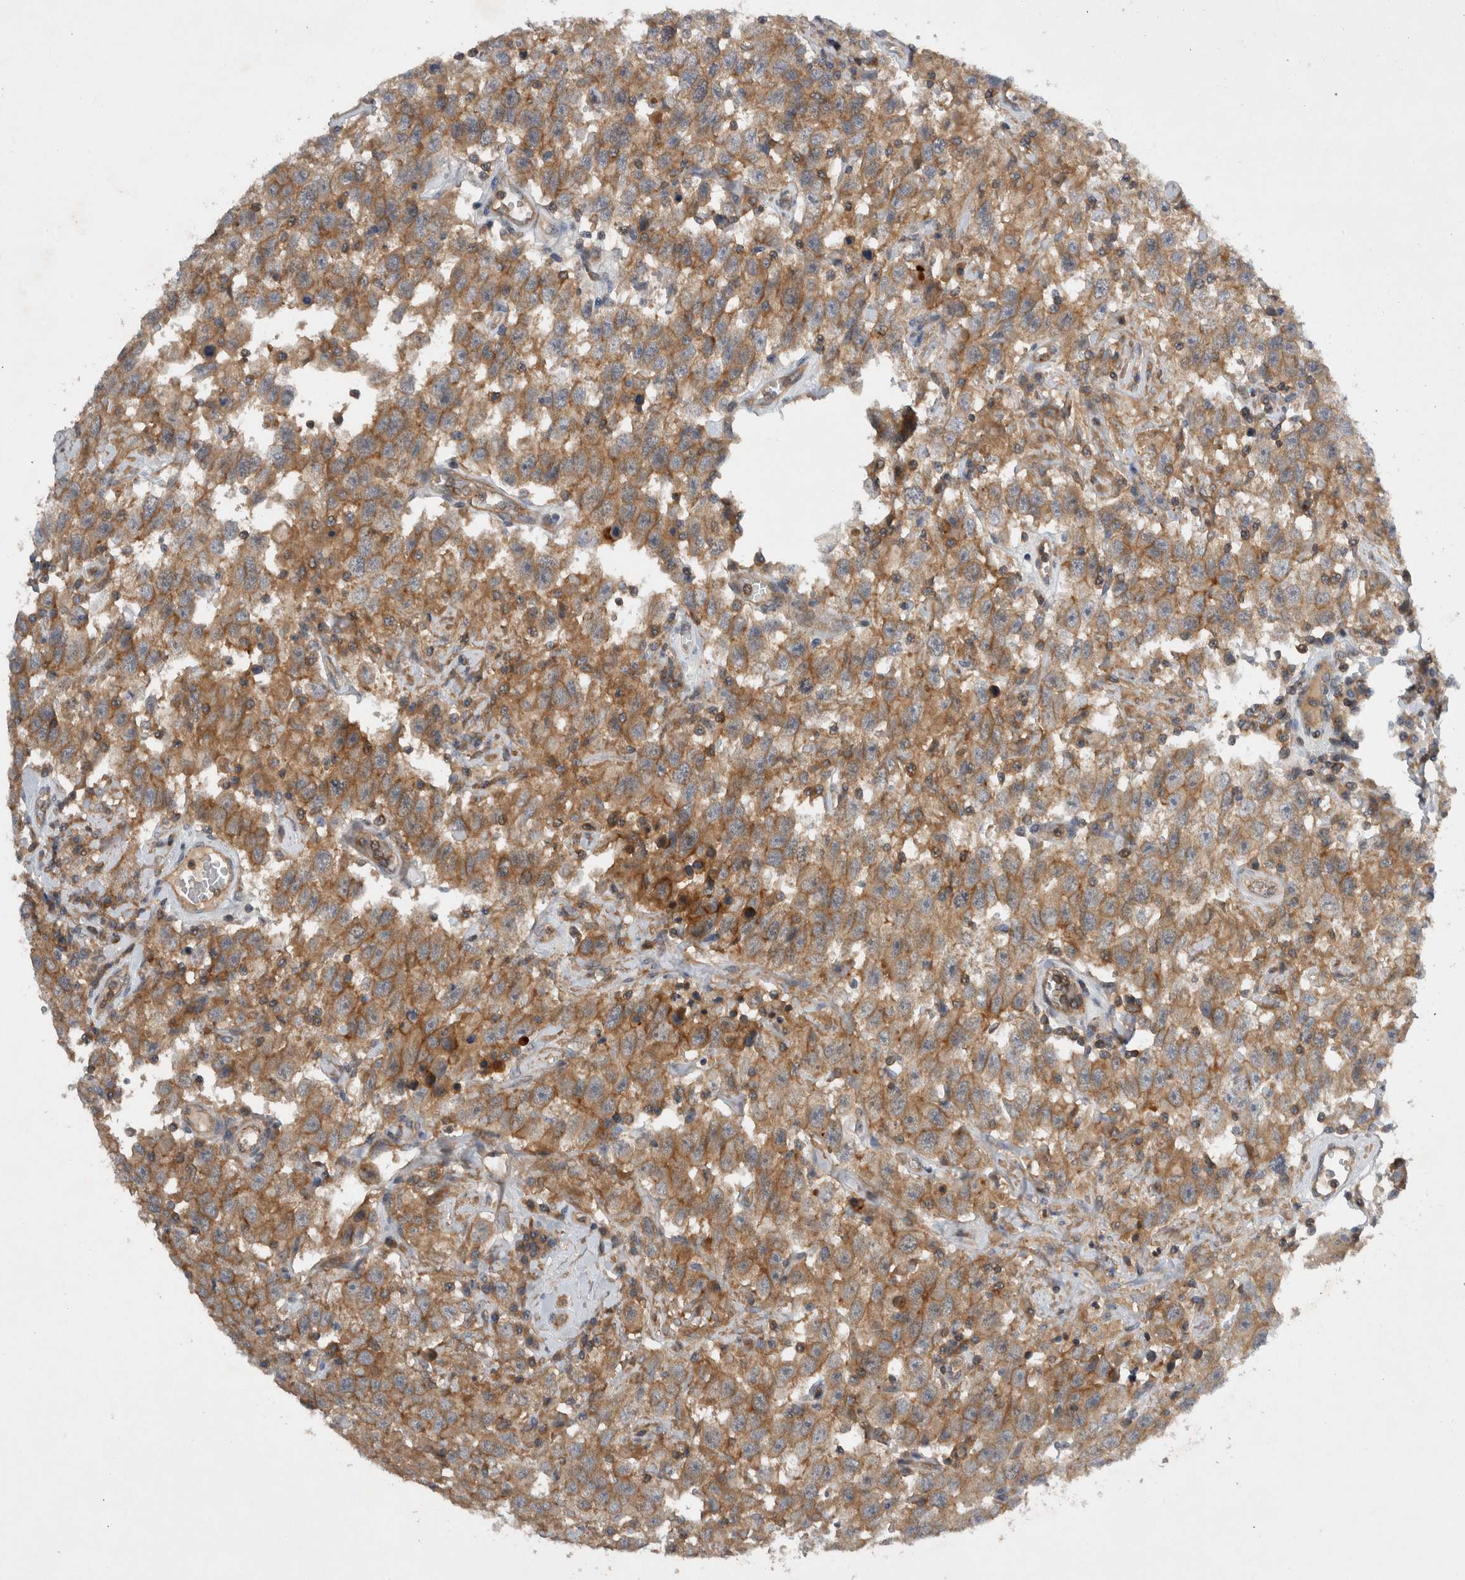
{"staining": {"intensity": "moderate", "quantity": ">75%", "location": "cytoplasmic/membranous"}, "tissue": "testis cancer", "cell_type": "Tumor cells", "image_type": "cancer", "snomed": [{"axis": "morphology", "description": "Seminoma, NOS"}, {"axis": "topography", "description": "Testis"}], "caption": "Immunohistochemical staining of human testis seminoma demonstrates medium levels of moderate cytoplasmic/membranous protein expression in approximately >75% of tumor cells.", "gene": "SCARA5", "patient": {"sex": "male", "age": 41}}